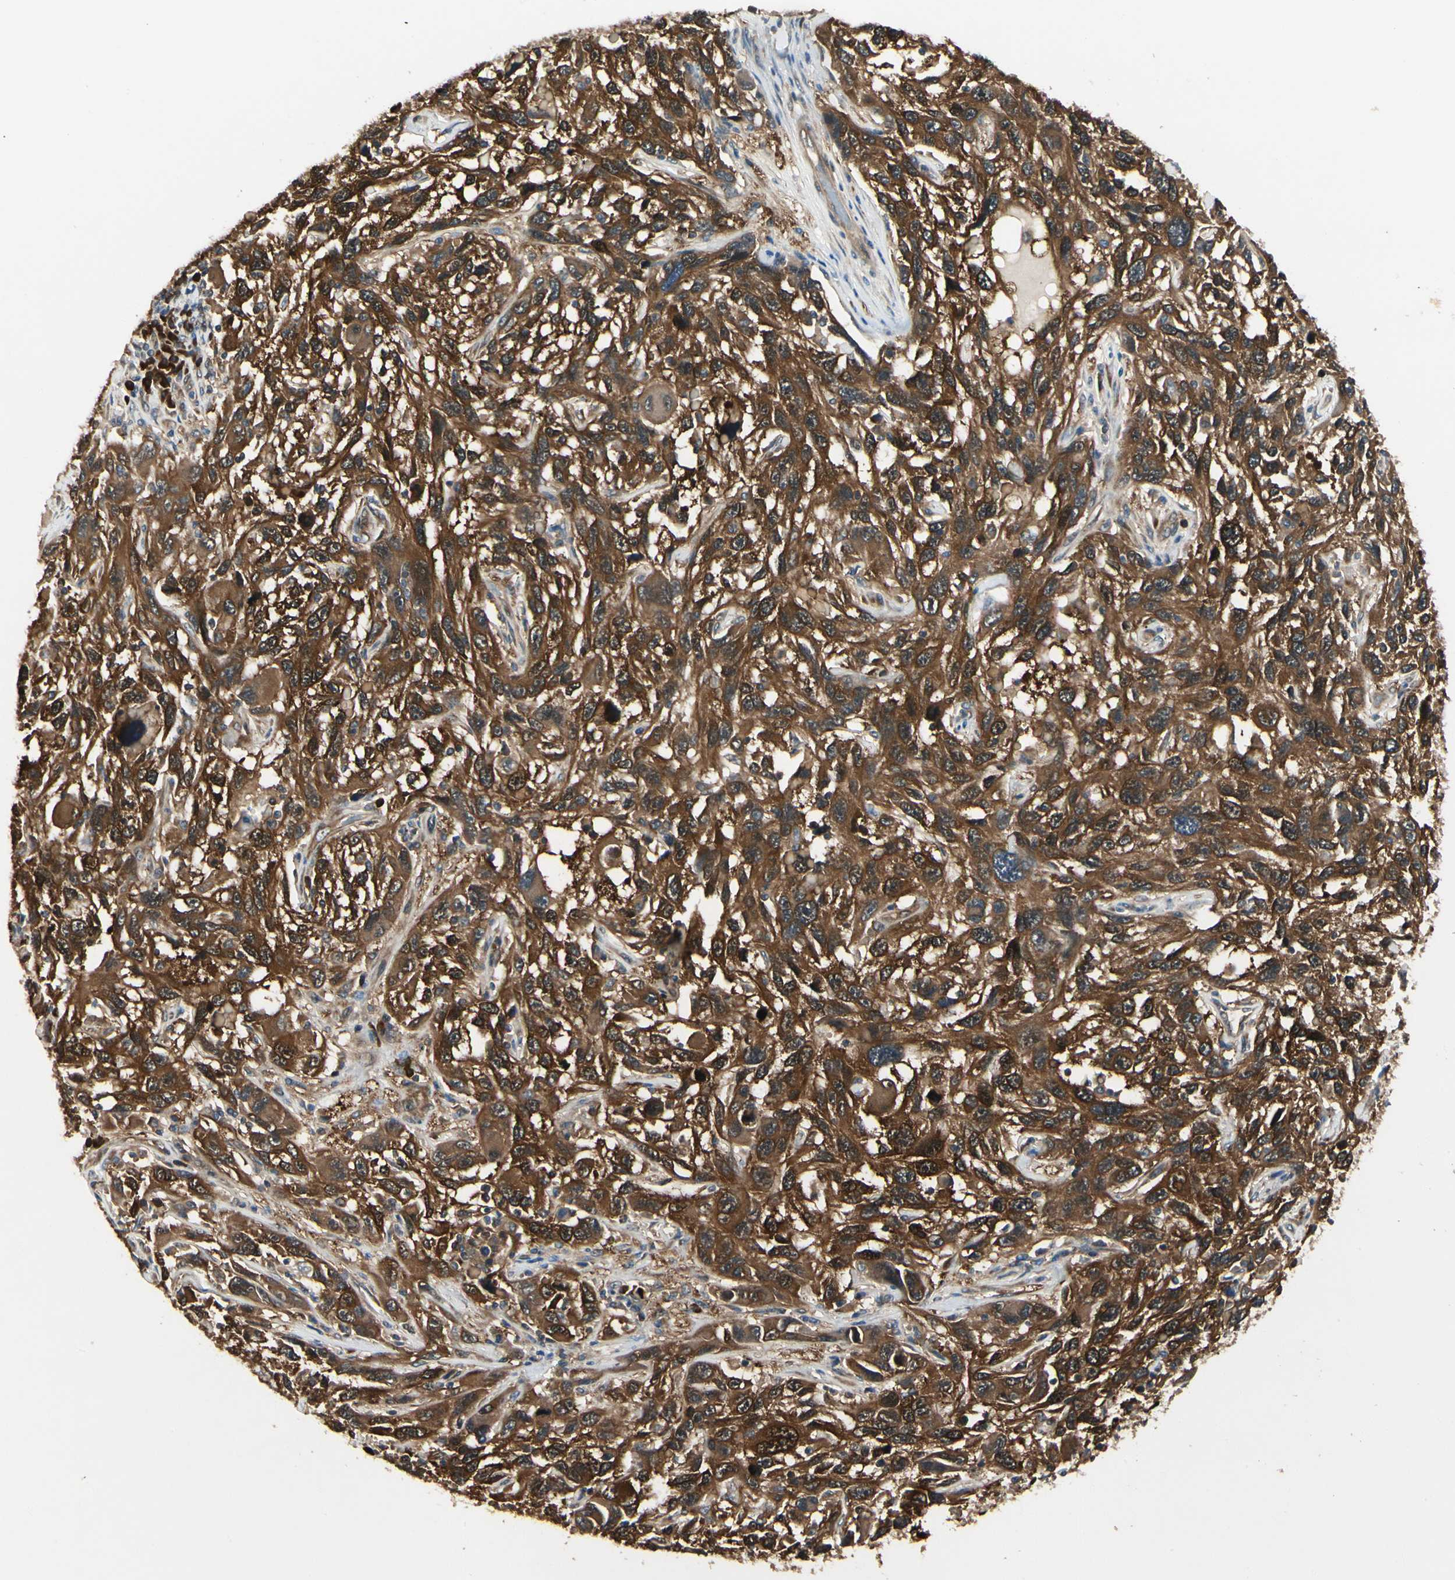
{"staining": {"intensity": "strong", "quantity": ">75%", "location": "cytoplasmic/membranous"}, "tissue": "melanoma", "cell_type": "Tumor cells", "image_type": "cancer", "snomed": [{"axis": "morphology", "description": "Malignant melanoma, NOS"}, {"axis": "topography", "description": "Skin"}], "caption": "Brown immunohistochemical staining in malignant melanoma displays strong cytoplasmic/membranous positivity in about >75% of tumor cells.", "gene": "NME1-NME2", "patient": {"sex": "male", "age": 53}}